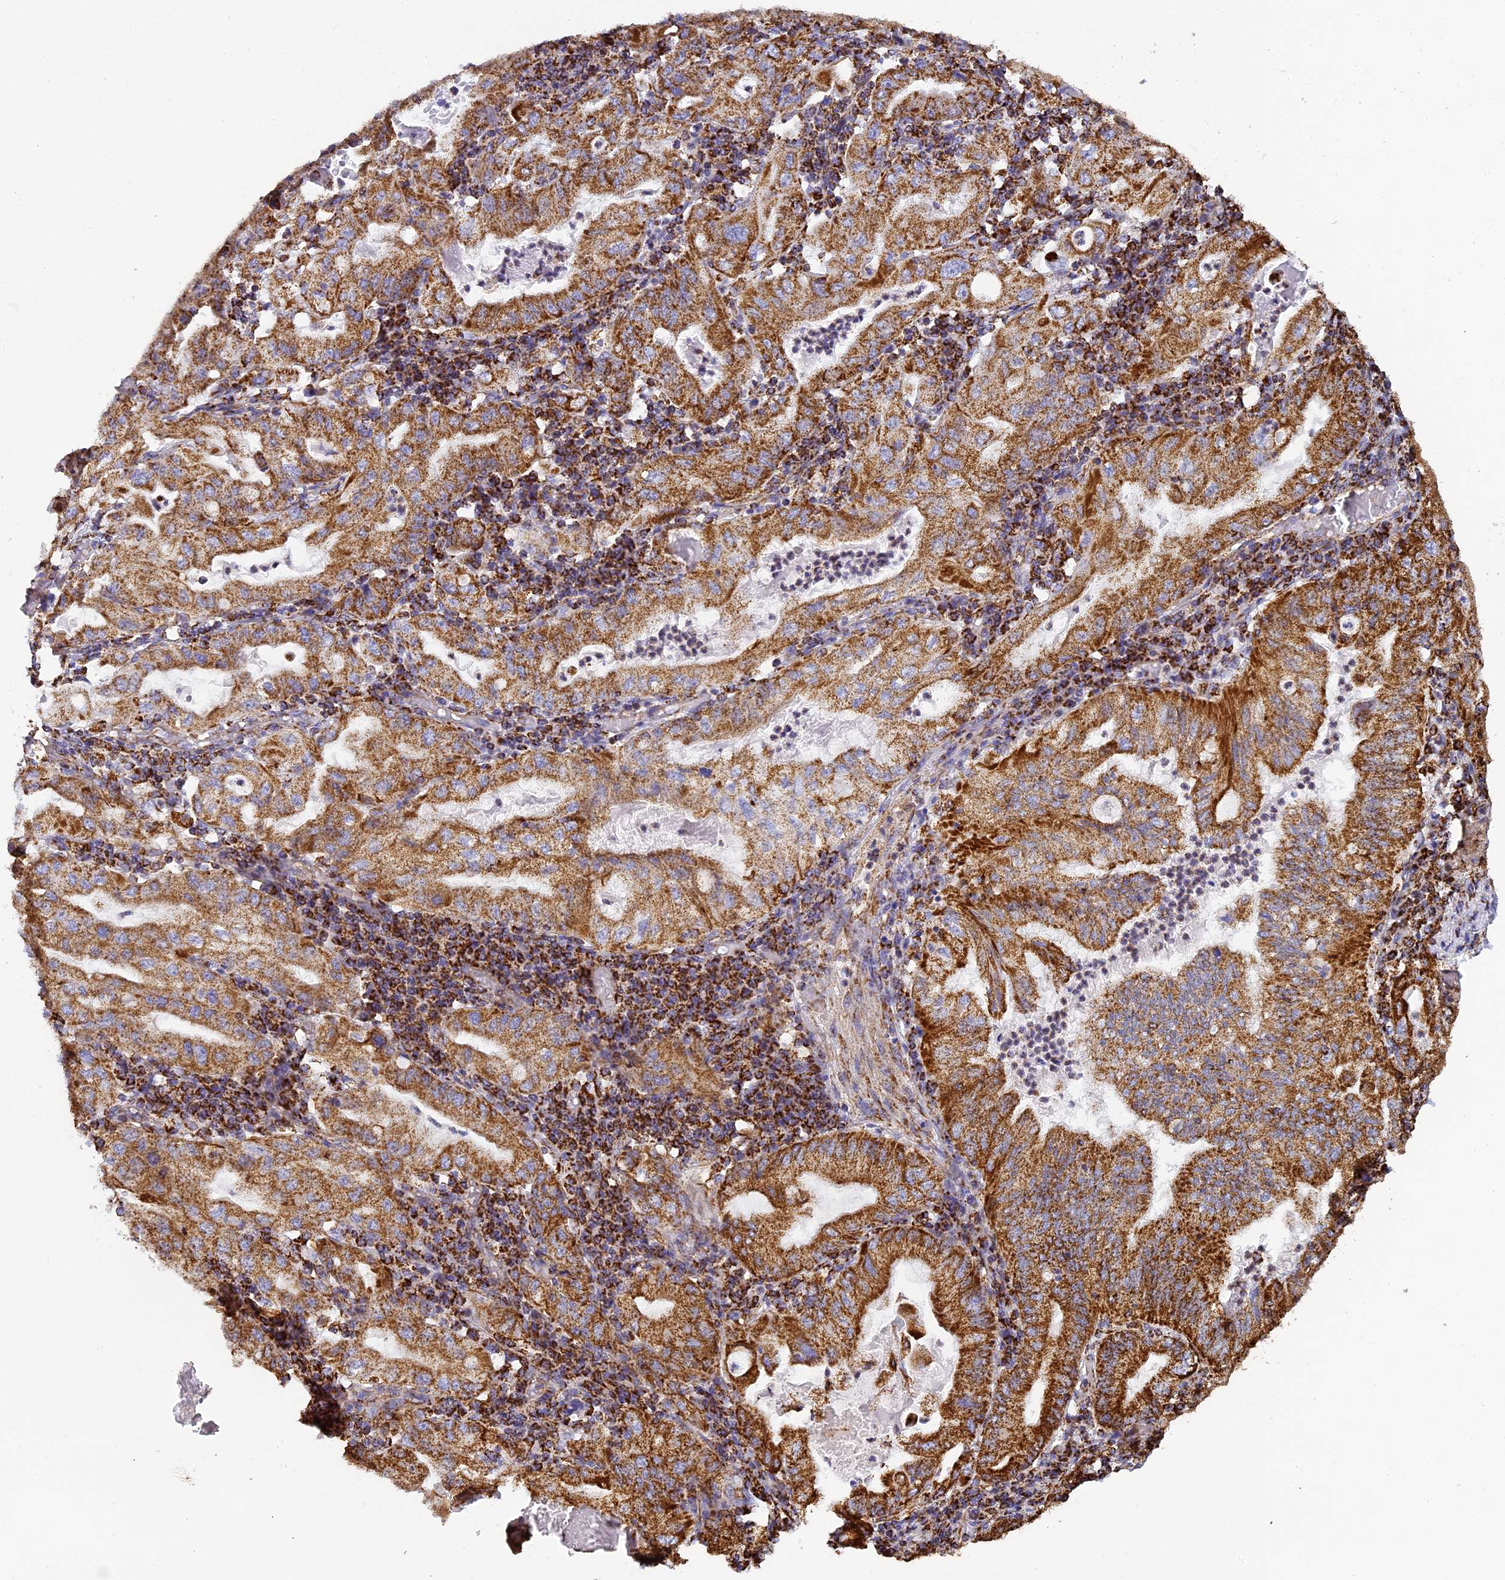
{"staining": {"intensity": "strong", "quantity": ">75%", "location": "cytoplasmic/membranous"}, "tissue": "stomach cancer", "cell_type": "Tumor cells", "image_type": "cancer", "snomed": [{"axis": "morphology", "description": "Normal tissue, NOS"}, {"axis": "morphology", "description": "Adenocarcinoma, NOS"}, {"axis": "topography", "description": "Esophagus"}, {"axis": "topography", "description": "Stomach, upper"}, {"axis": "topography", "description": "Peripheral nerve tissue"}], "caption": "This is a photomicrograph of immunohistochemistry staining of stomach cancer (adenocarcinoma), which shows strong positivity in the cytoplasmic/membranous of tumor cells.", "gene": "STK17A", "patient": {"sex": "male", "age": 62}}